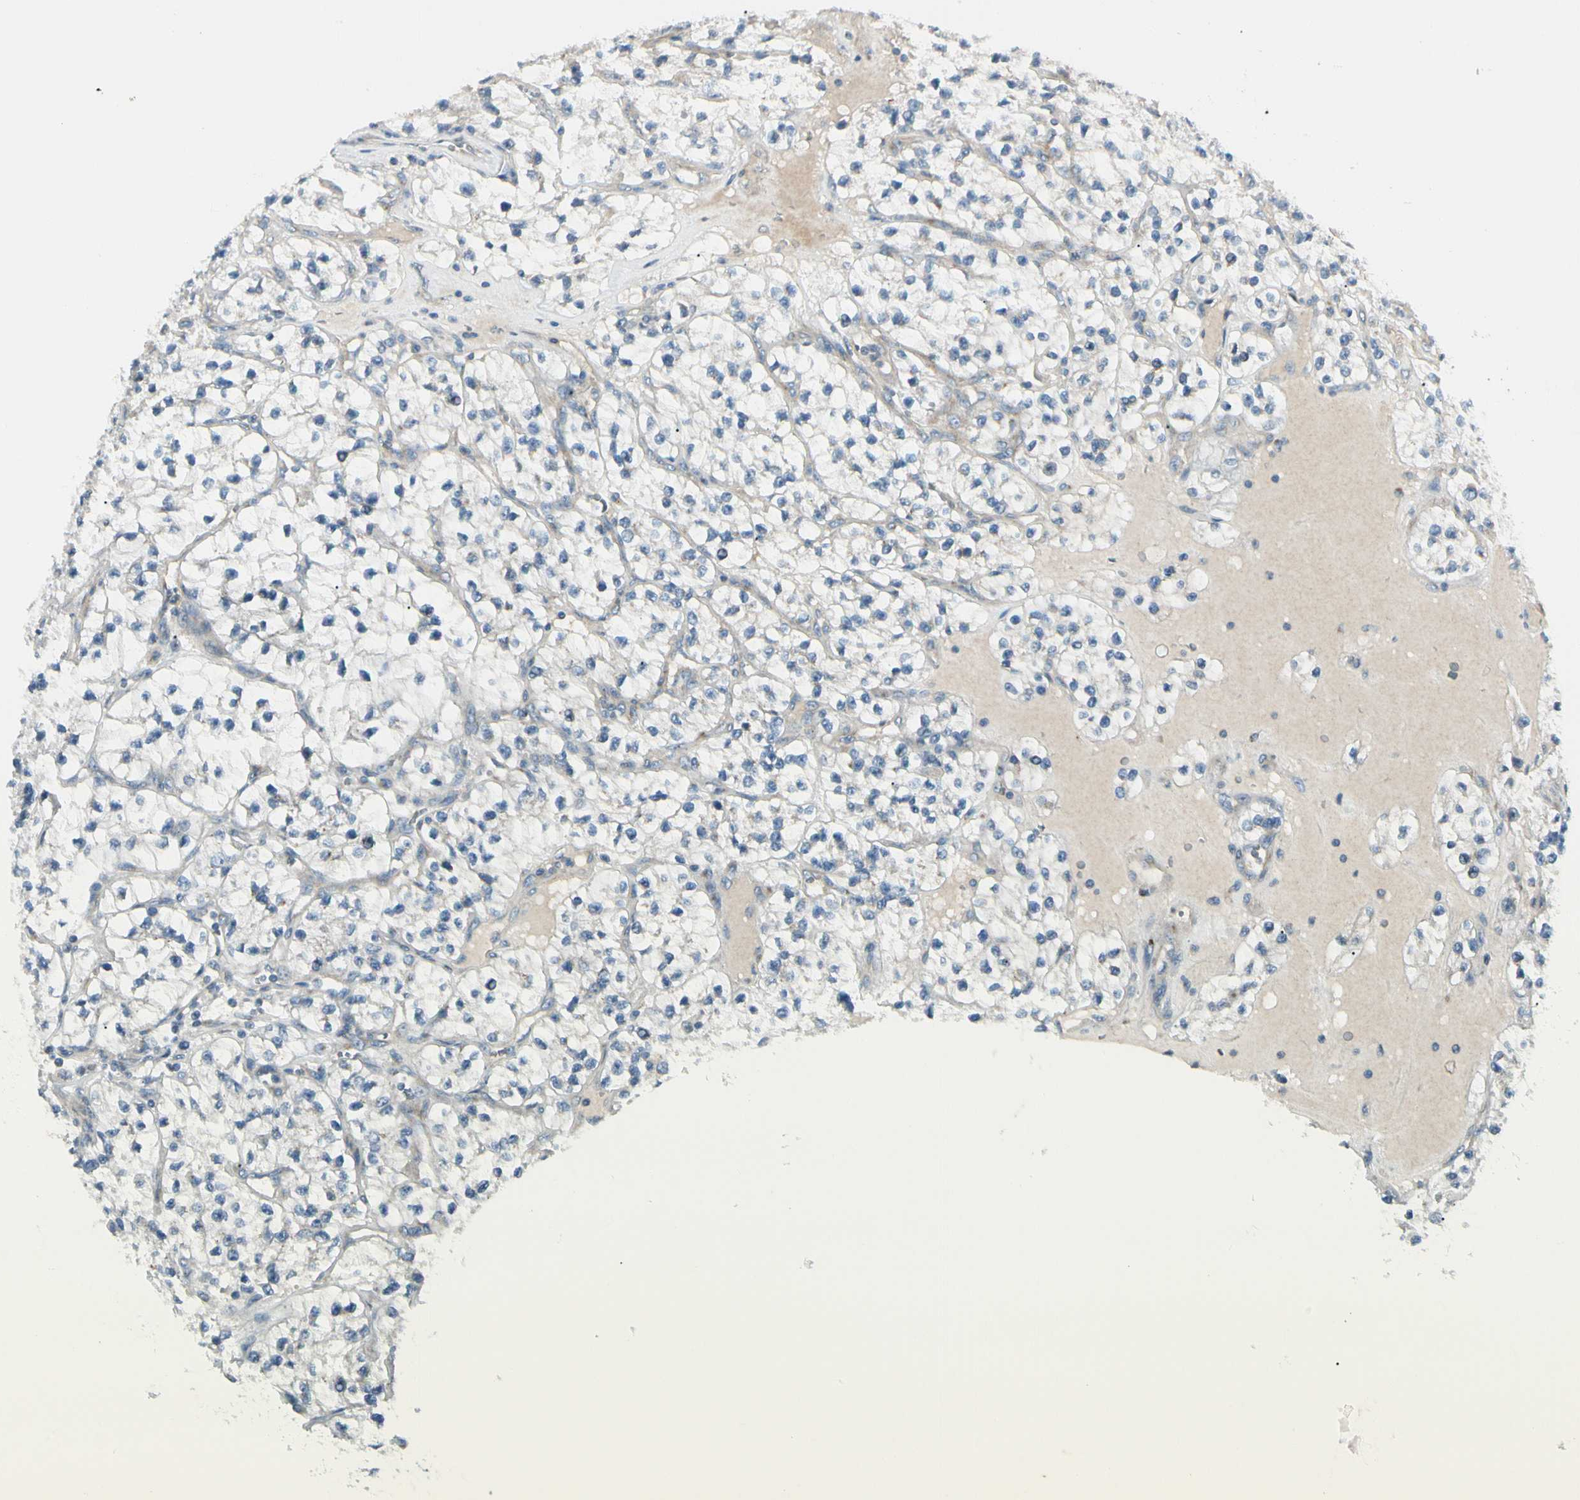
{"staining": {"intensity": "negative", "quantity": "none", "location": "none"}, "tissue": "renal cancer", "cell_type": "Tumor cells", "image_type": "cancer", "snomed": [{"axis": "morphology", "description": "Adenocarcinoma, NOS"}, {"axis": "topography", "description": "Kidney"}], "caption": "Tumor cells show no significant staining in adenocarcinoma (renal). Brightfield microscopy of immunohistochemistry stained with DAB (brown) and hematoxylin (blue), captured at high magnification.", "gene": "ABCA3", "patient": {"sex": "female", "age": 57}}